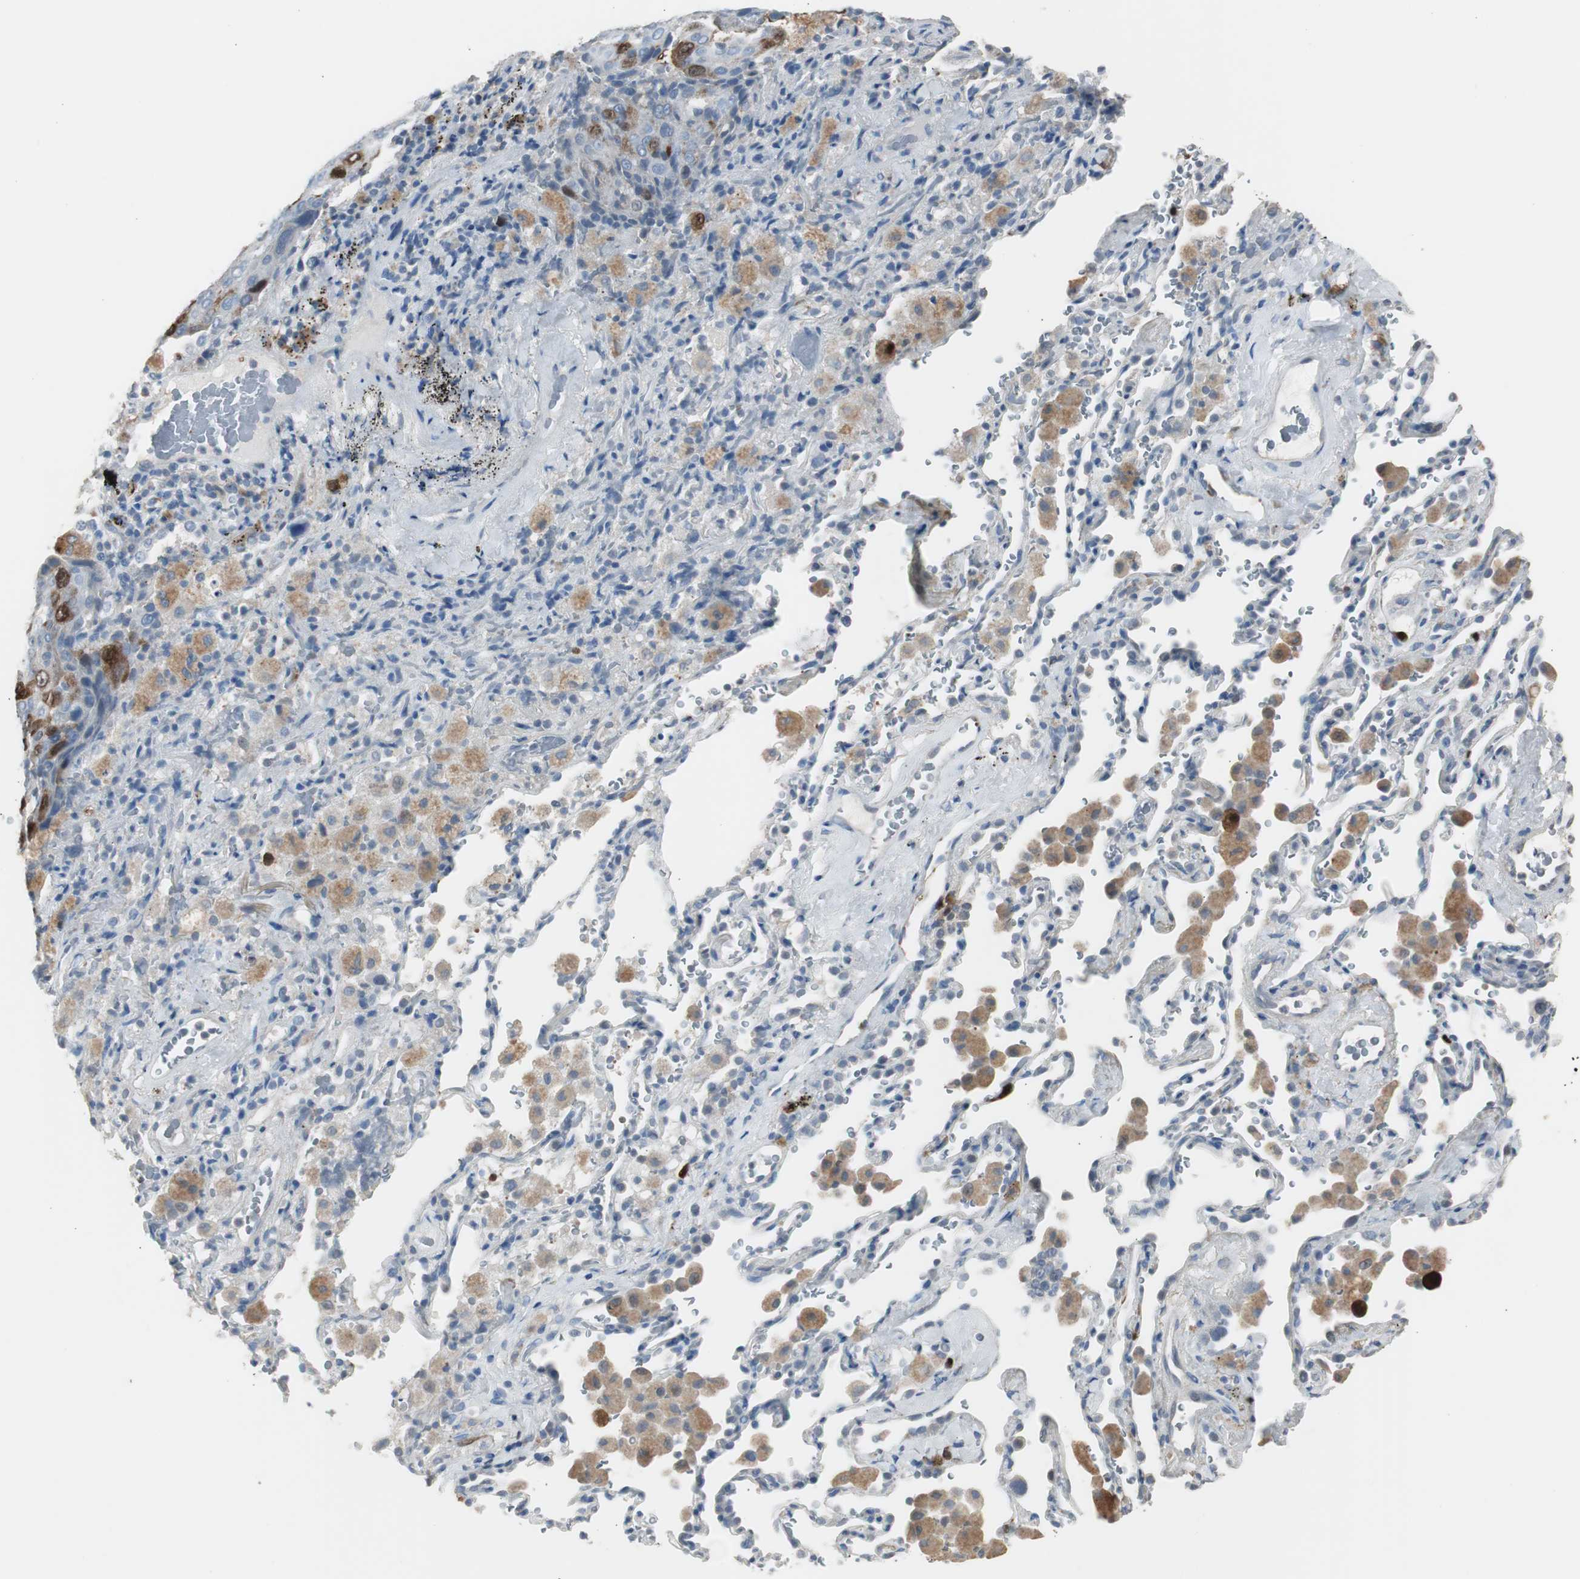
{"staining": {"intensity": "weak", "quantity": "<25%", "location": "cytoplasmic/membranous"}, "tissue": "lung cancer", "cell_type": "Tumor cells", "image_type": "cancer", "snomed": [{"axis": "morphology", "description": "Squamous cell carcinoma, NOS"}, {"axis": "topography", "description": "Lung"}], "caption": "Lung cancer (squamous cell carcinoma) was stained to show a protein in brown. There is no significant expression in tumor cells.", "gene": "TK1", "patient": {"sex": "male", "age": 54}}